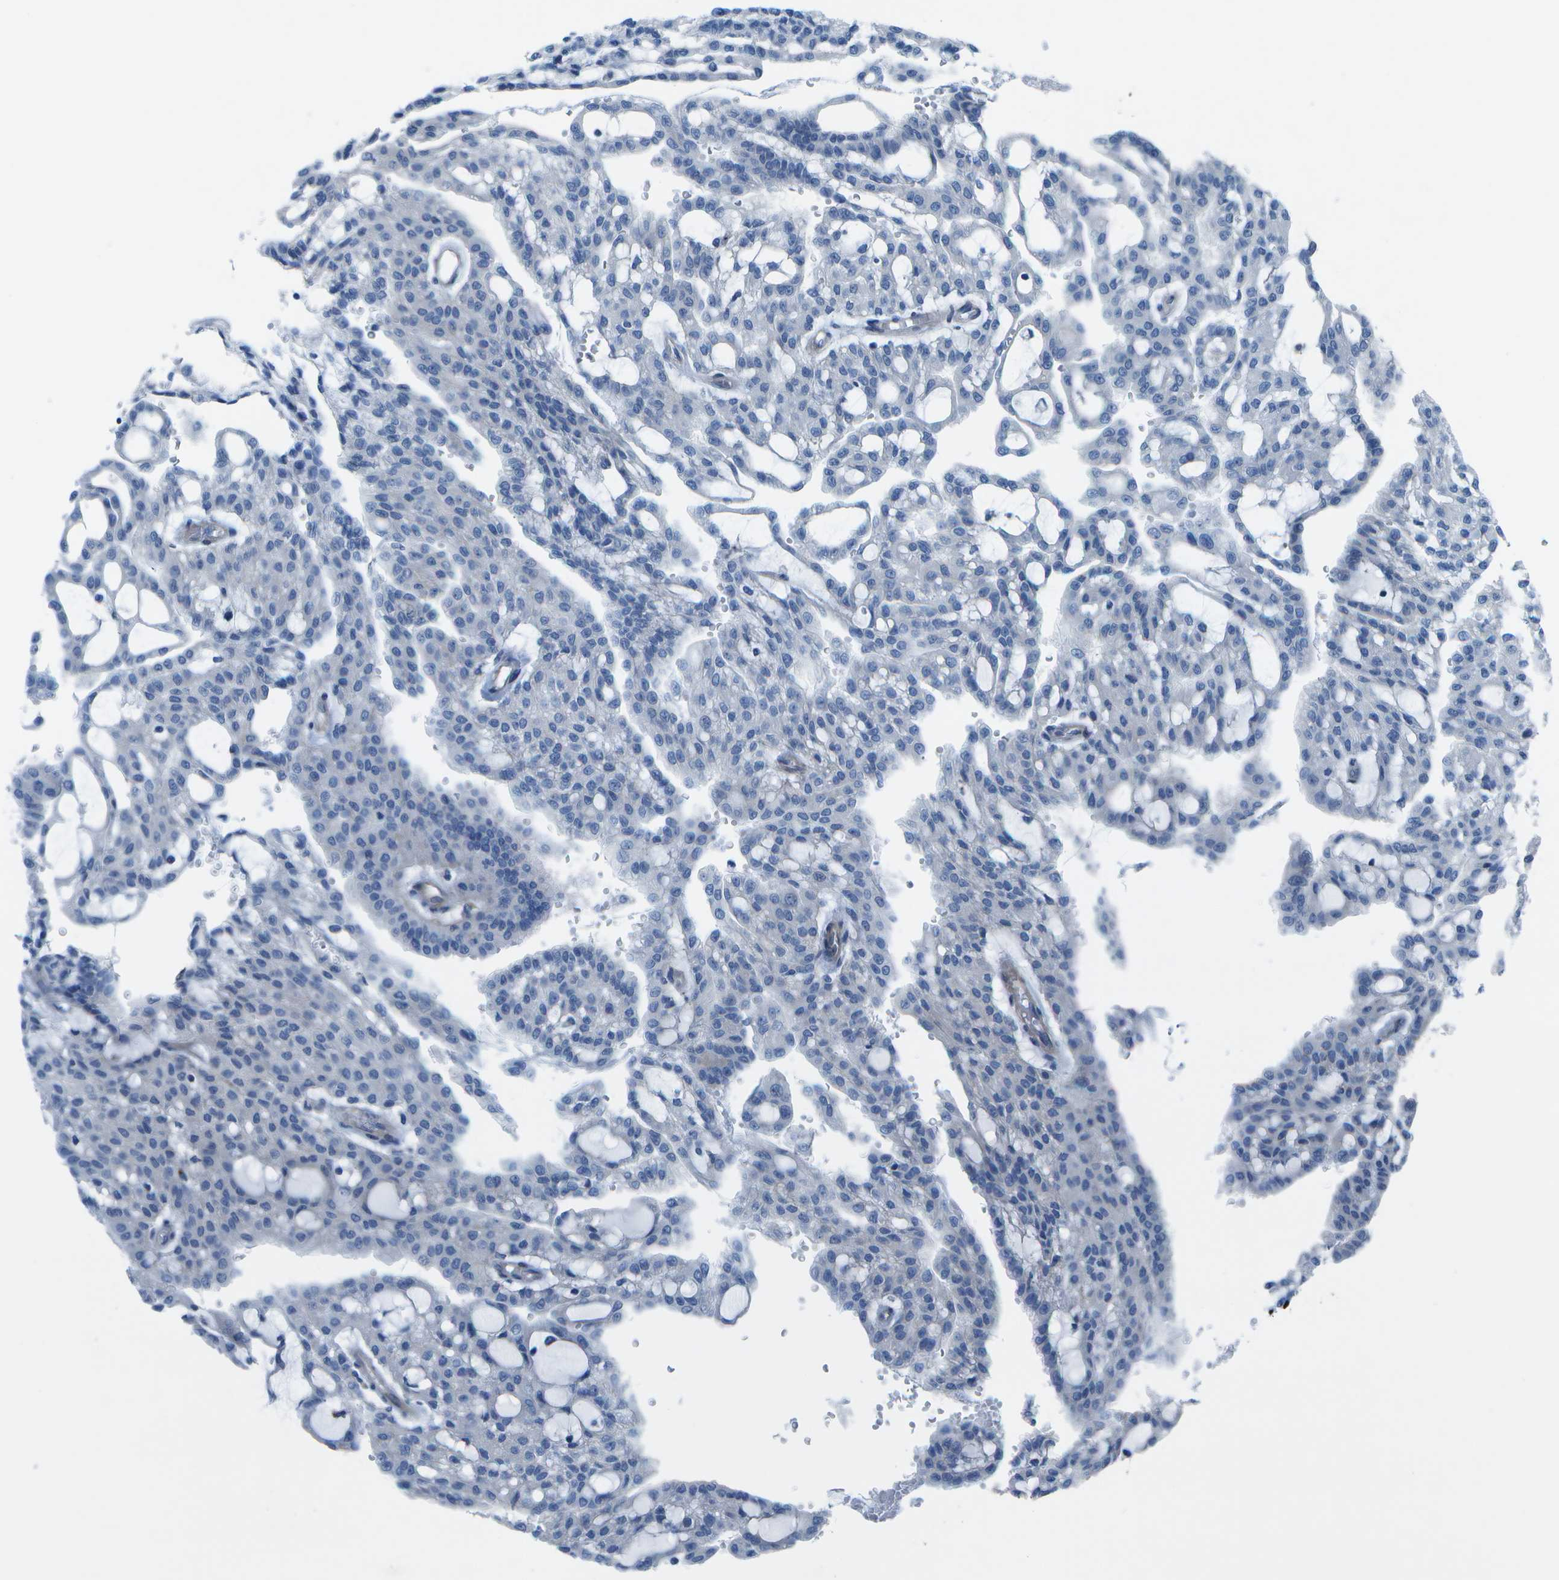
{"staining": {"intensity": "negative", "quantity": "none", "location": "none"}, "tissue": "renal cancer", "cell_type": "Tumor cells", "image_type": "cancer", "snomed": [{"axis": "morphology", "description": "Adenocarcinoma, NOS"}, {"axis": "topography", "description": "Kidney"}], "caption": "This is a photomicrograph of immunohistochemistry (IHC) staining of renal cancer, which shows no staining in tumor cells. (DAB IHC, high magnification).", "gene": "SORBS3", "patient": {"sex": "male", "age": 63}}